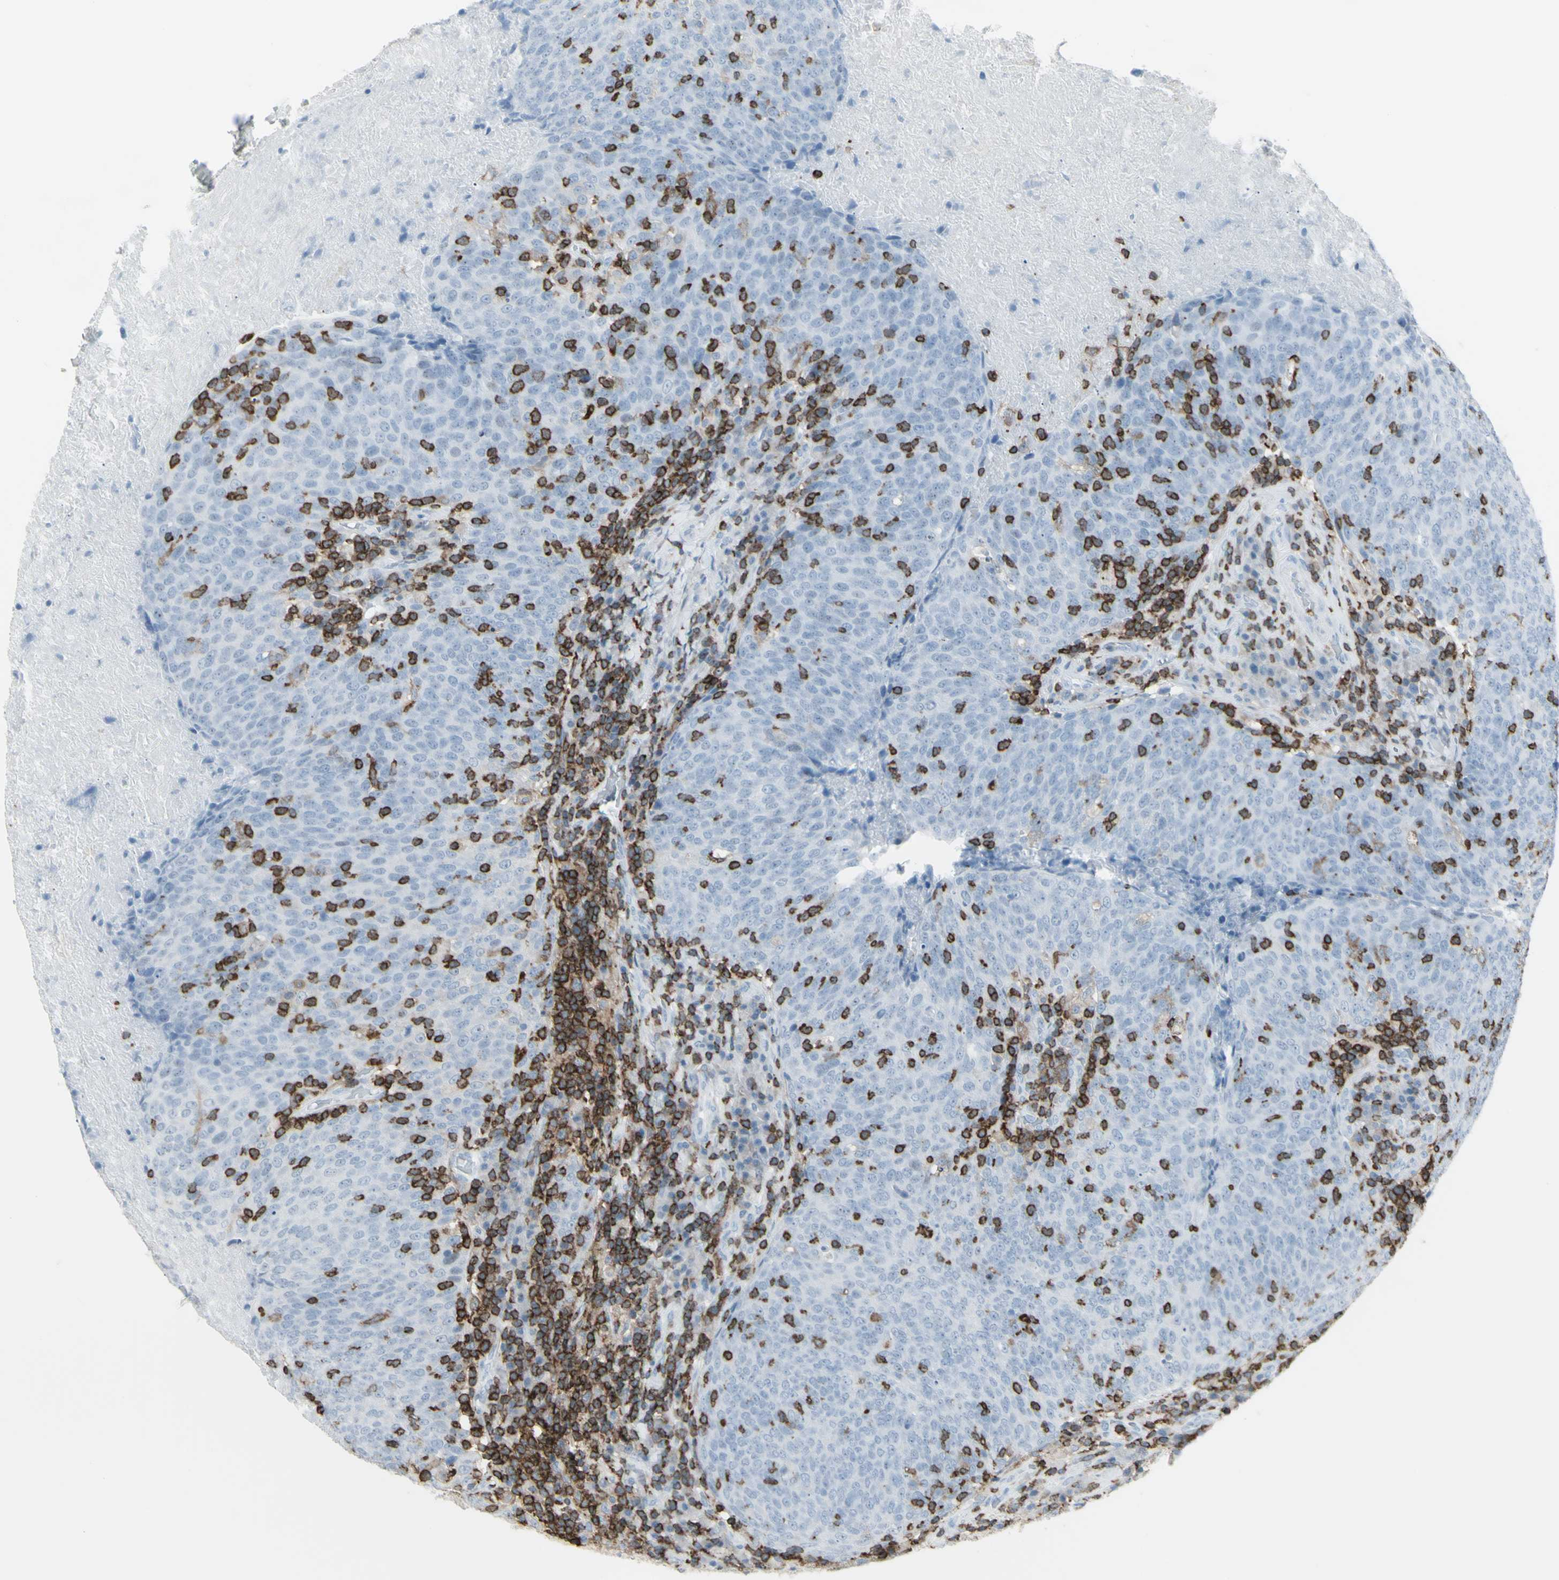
{"staining": {"intensity": "negative", "quantity": "none", "location": "none"}, "tissue": "head and neck cancer", "cell_type": "Tumor cells", "image_type": "cancer", "snomed": [{"axis": "morphology", "description": "Squamous cell carcinoma, NOS"}, {"axis": "morphology", "description": "Squamous cell carcinoma, metastatic, NOS"}, {"axis": "topography", "description": "Lymph node"}, {"axis": "topography", "description": "Head-Neck"}], "caption": "IHC image of neoplastic tissue: head and neck cancer (squamous cell carcinoma) stained with DAB (3,3'-diaminobenzidine) exhibits no significant protein positivity in tumor cells. The staining was performed using DAB (3,3'-diaminobenzidine) to visualize the protein expression in brown, while the nuclei were stained in blue with hematoxylin (Magnification: 20x).", "gene": "NRG1", "patient": {"sex": "male", "age": 62}}